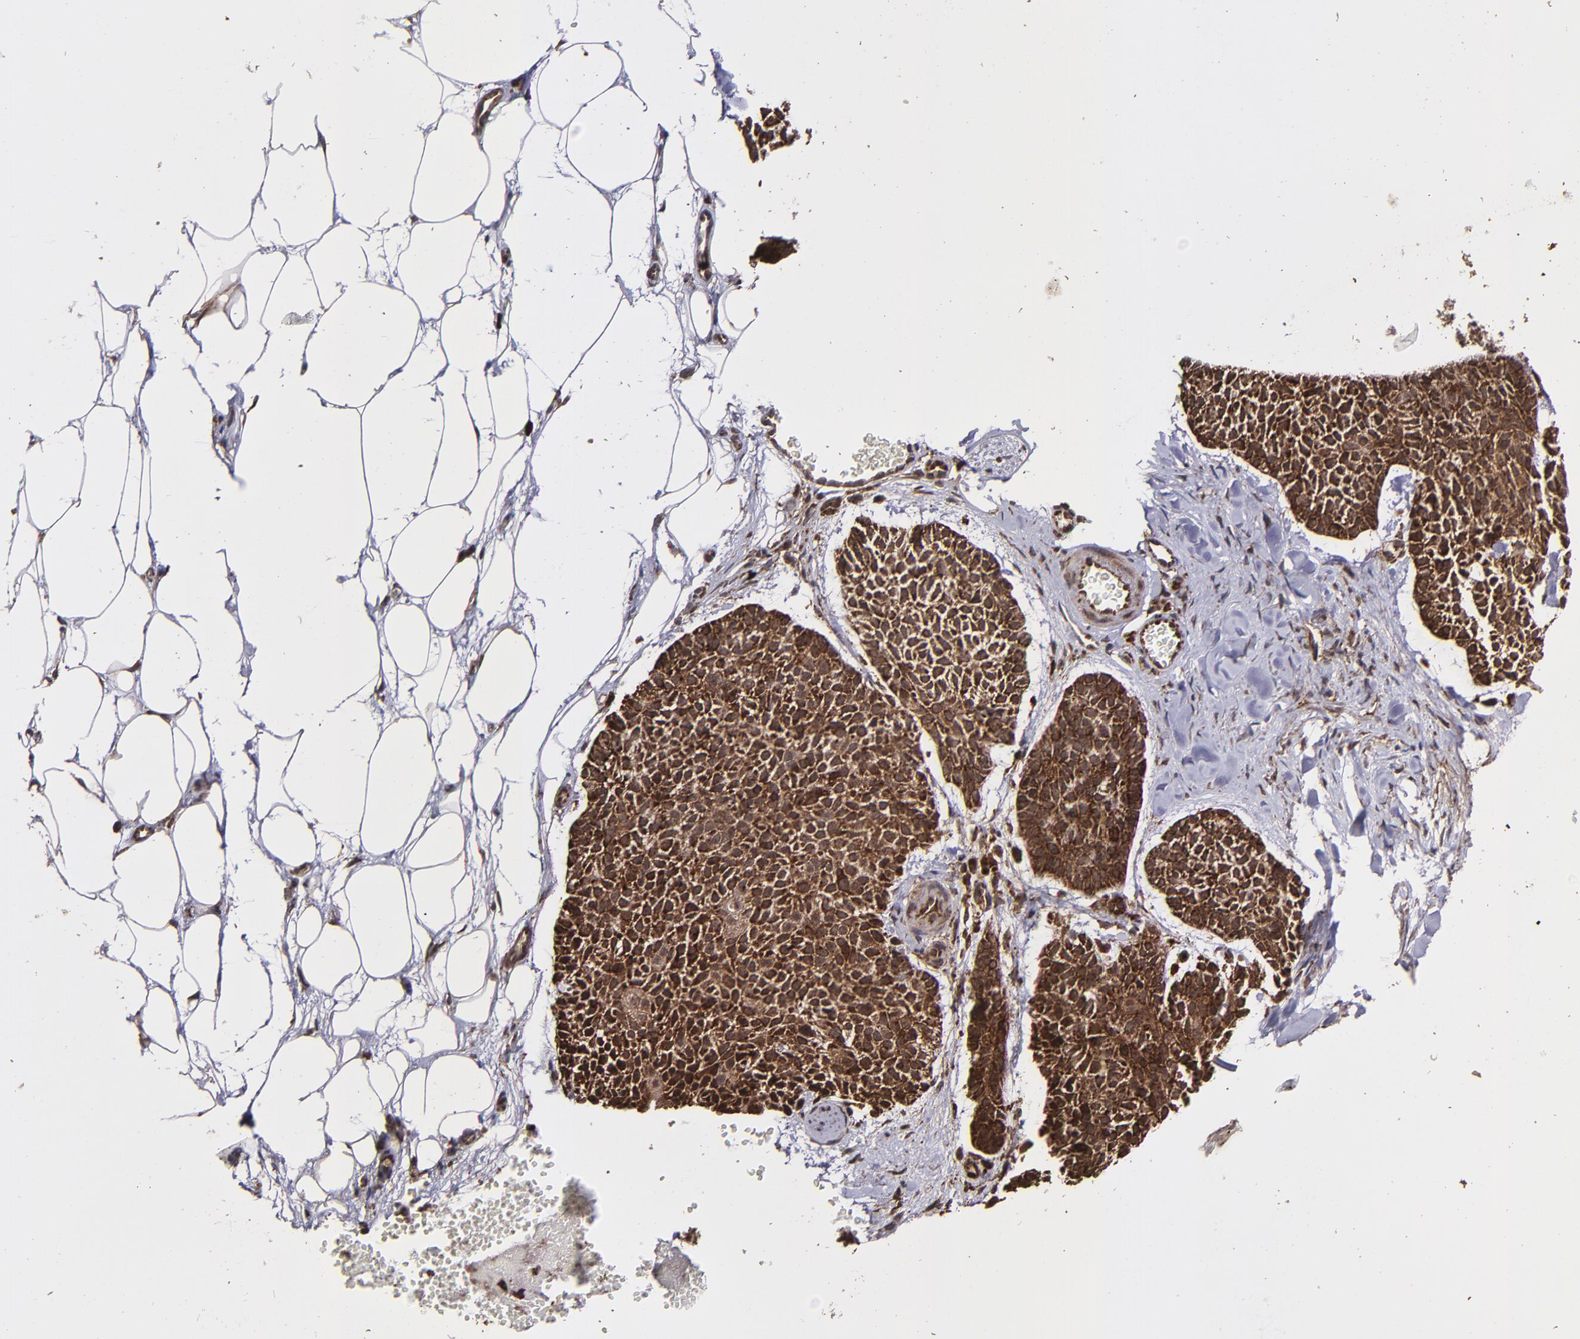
{"staining": {"intensity": "strong", "quantity": ">75%", "location": "cytoplasmic/membranous,nuclear"}, "tissue": "skin cancer", "cell_type": "Tumor cells", "image_type": "cancer", "snomed": [{"axis": "morphology", "description": "Normal tissue, NOS"}, {"axis": "morphology", "description": "Basal cell carcinoma"}, {"axis": "topography", "description": "Skin"}], "caption": "A photomicrograph showing strong cytoplasmic/membranous and nuclear positivity in about >75% of tumor cells in skin basal cell carcinoma, as visualized by brown immunohistochemical staining.", "gene": "EIF4ENIF1", "patient": {"sex": "female", "age": 70}}